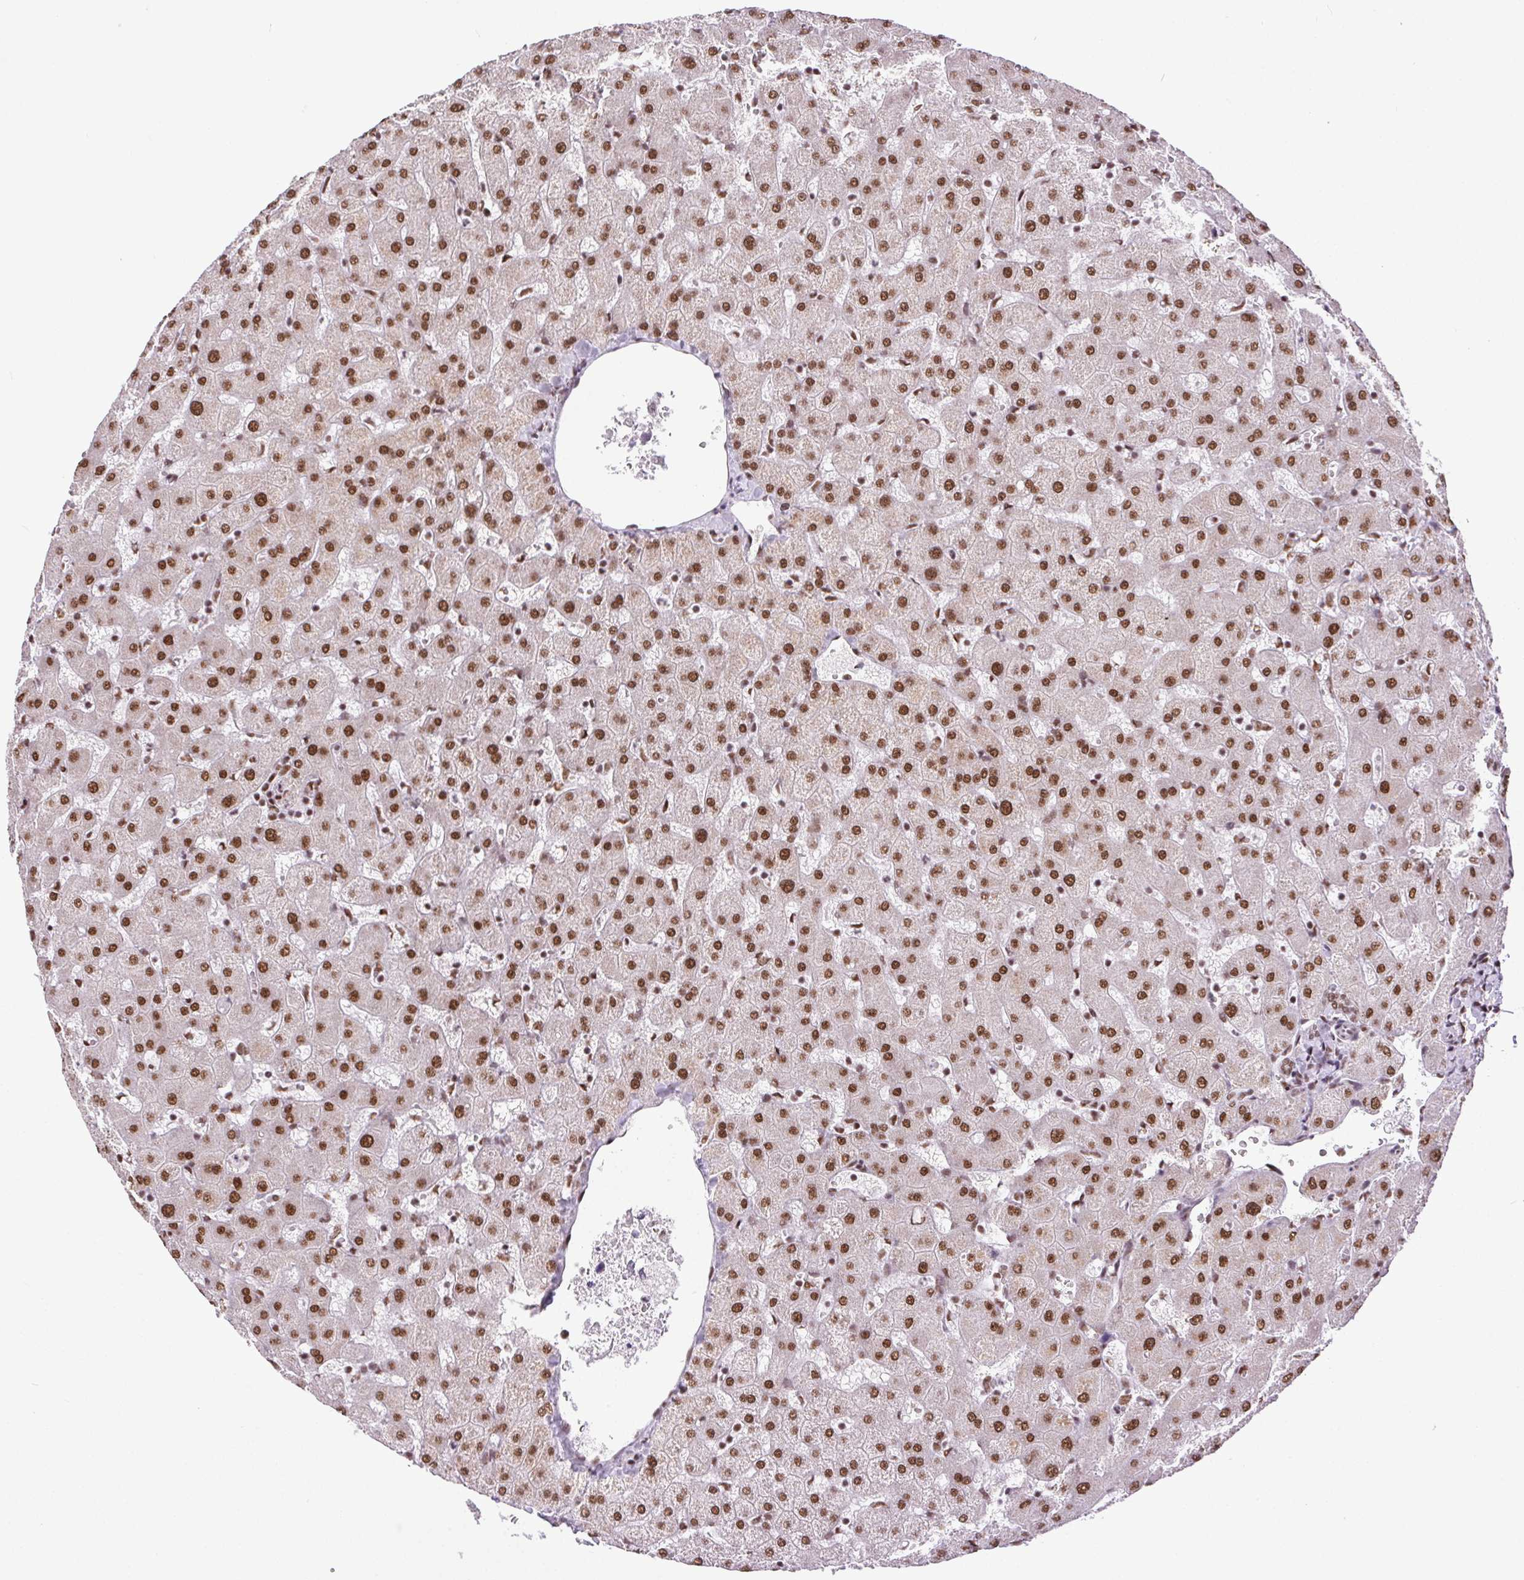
{"staining": {"intensity": "moderate", "quantity": ">75%", "location": "nuclear"}, "tissue": "liver", "cell_type": "Cholangiocytes", "image_type": "normal", "snomed": [{"axis": "morphology", "description": "Normal tissue, NOS"}, {"axis": "topography", "description": "Liver"}], "caption": "IHC micrograph of benign human liver stained for a protein (brown), which shows medium levels of moderate nuclear positivity in about >75% of cholangiocytes.", "gene": "TRA2B", "patient": {"sex": "female", "age": 63}}